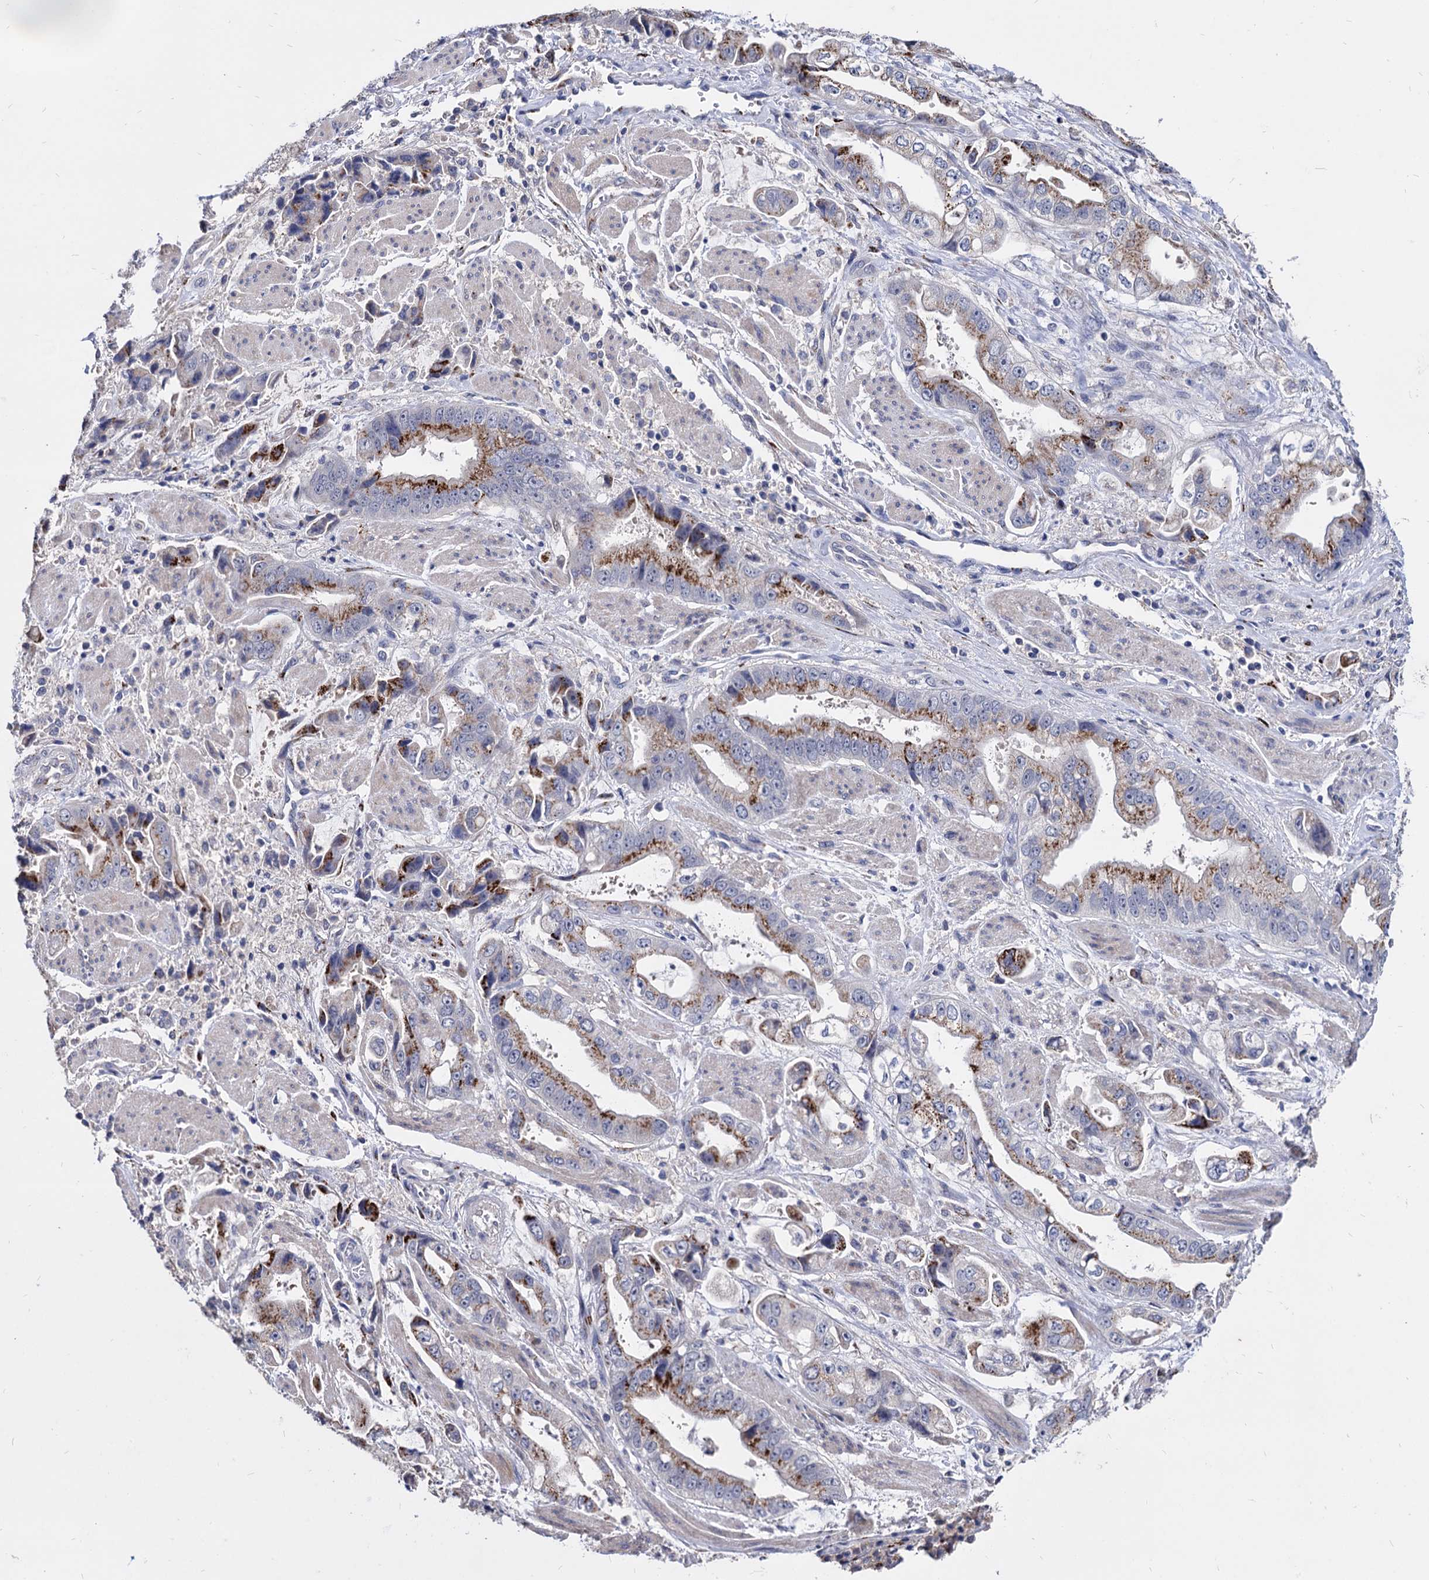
{"staining": {"intensity": "strong", "quantity": "25%-75%", "location": "cytoplasmic/membranous"}, "tissue": "stomach cancer", "cell_type": "Tumor cells", "image_type": "cancer", "snomed": [{"axis": "morphology", "description": "Adenocarcinoma, NOS"}, {"axis": "topography", "description": "Stomach"}], "caption": "IHC (DAB) staining of stomach cancer displays strong cytoplasmic/membranous protein expression in about 25%-75% of tumor cells.", "gene": "ESD", "patient": {"sex": "male", "age": 62}}